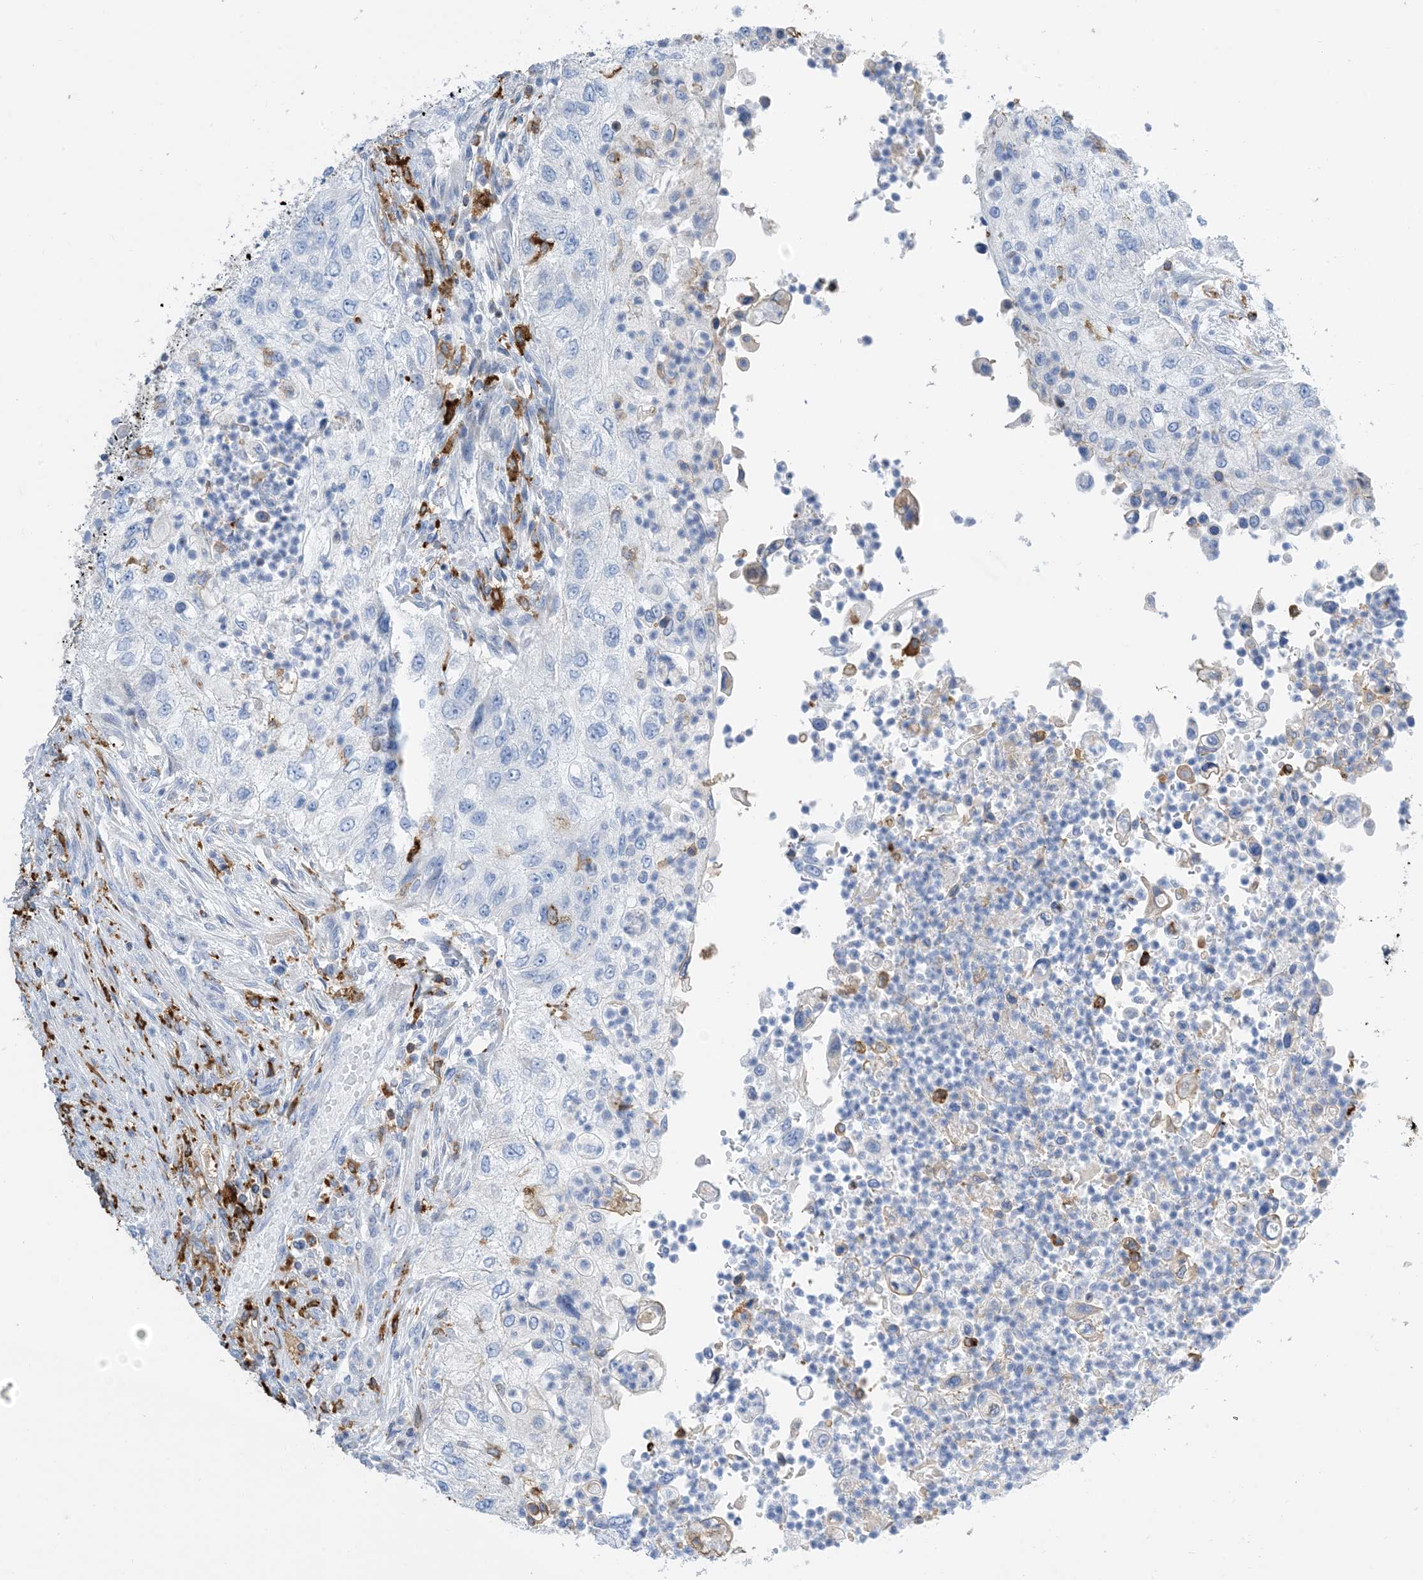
{"staining": {"intensity": "negative", "quantity": "none", "location": "none"}, "tissue": "urothelial cancer", "cell_type": "Tumor cells", "image_type": "cancer", "snomed": [{"axis": "morphology", "description": "Urothelial carcinoma, High grade"}, {"axis": "topography", "description": "Urinary bladder"}], "caption": "The immunohistochemistry histopathology image has no significant positivity in tumor cells of urothelial carcinoma (high-grade) tissue.", "gene": "DPH3", "patient": {"sex": "female", "age": 60}}